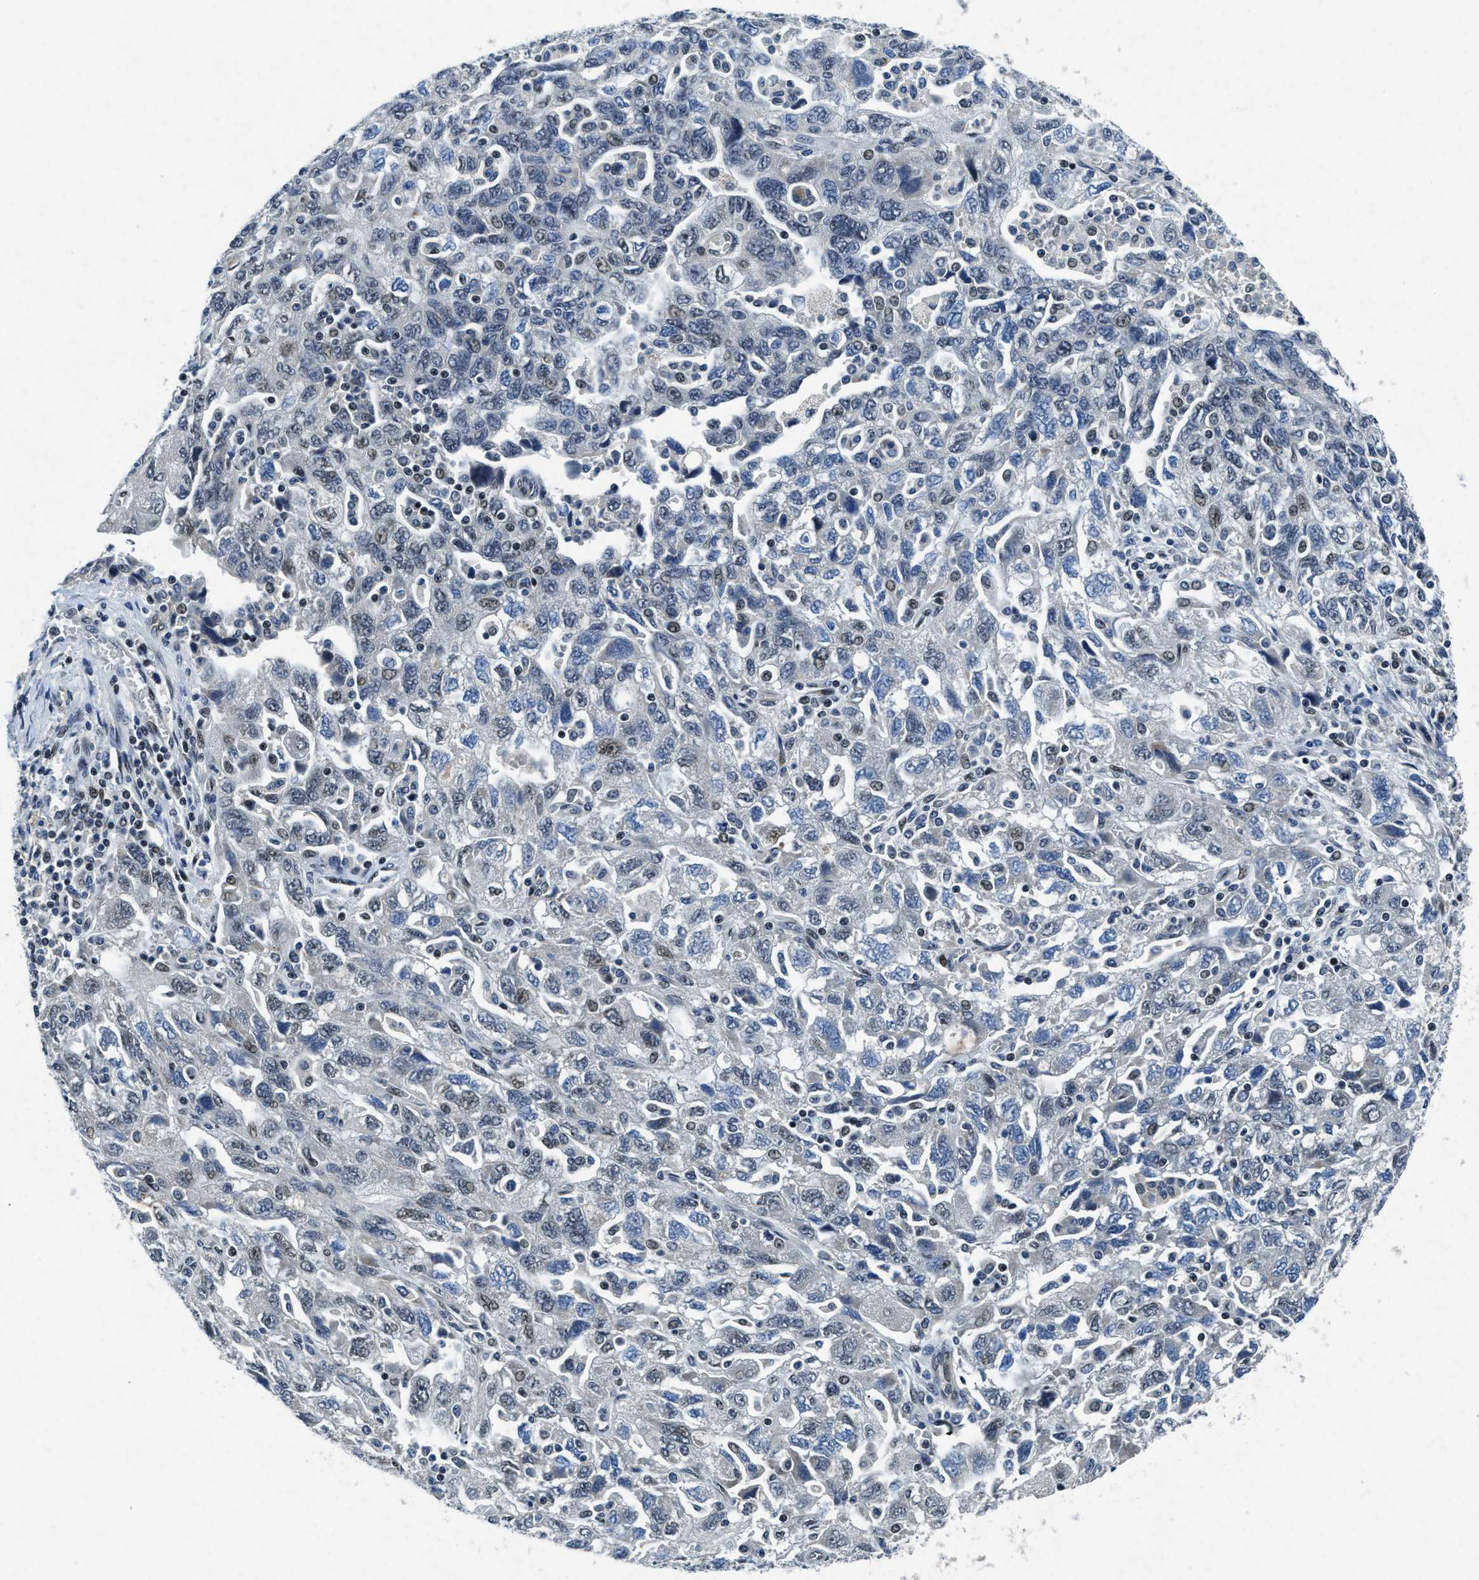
{"staining": {"intensity": "weak", "quantity": "<25%", "location": "nuclear"}, "tissue": "ovarian cancer", "cell_type": "Tumor cells", "image_type": "cancer", "snomed": [{"axis": "morphology", "description": "Carcinoma, NOS"}, {"axis": "morphology", "description": "Cystadenocarcinoma, serous, NOS"}, {"axis": "topography", "description": "Ovary"}], "caption": "Ovarian cancer (carcinoma) stained for a protein using IHC shows no expression tumor cells.", "gene": "PHLDA1", "patient": {"sex": "female", "age": 69}}